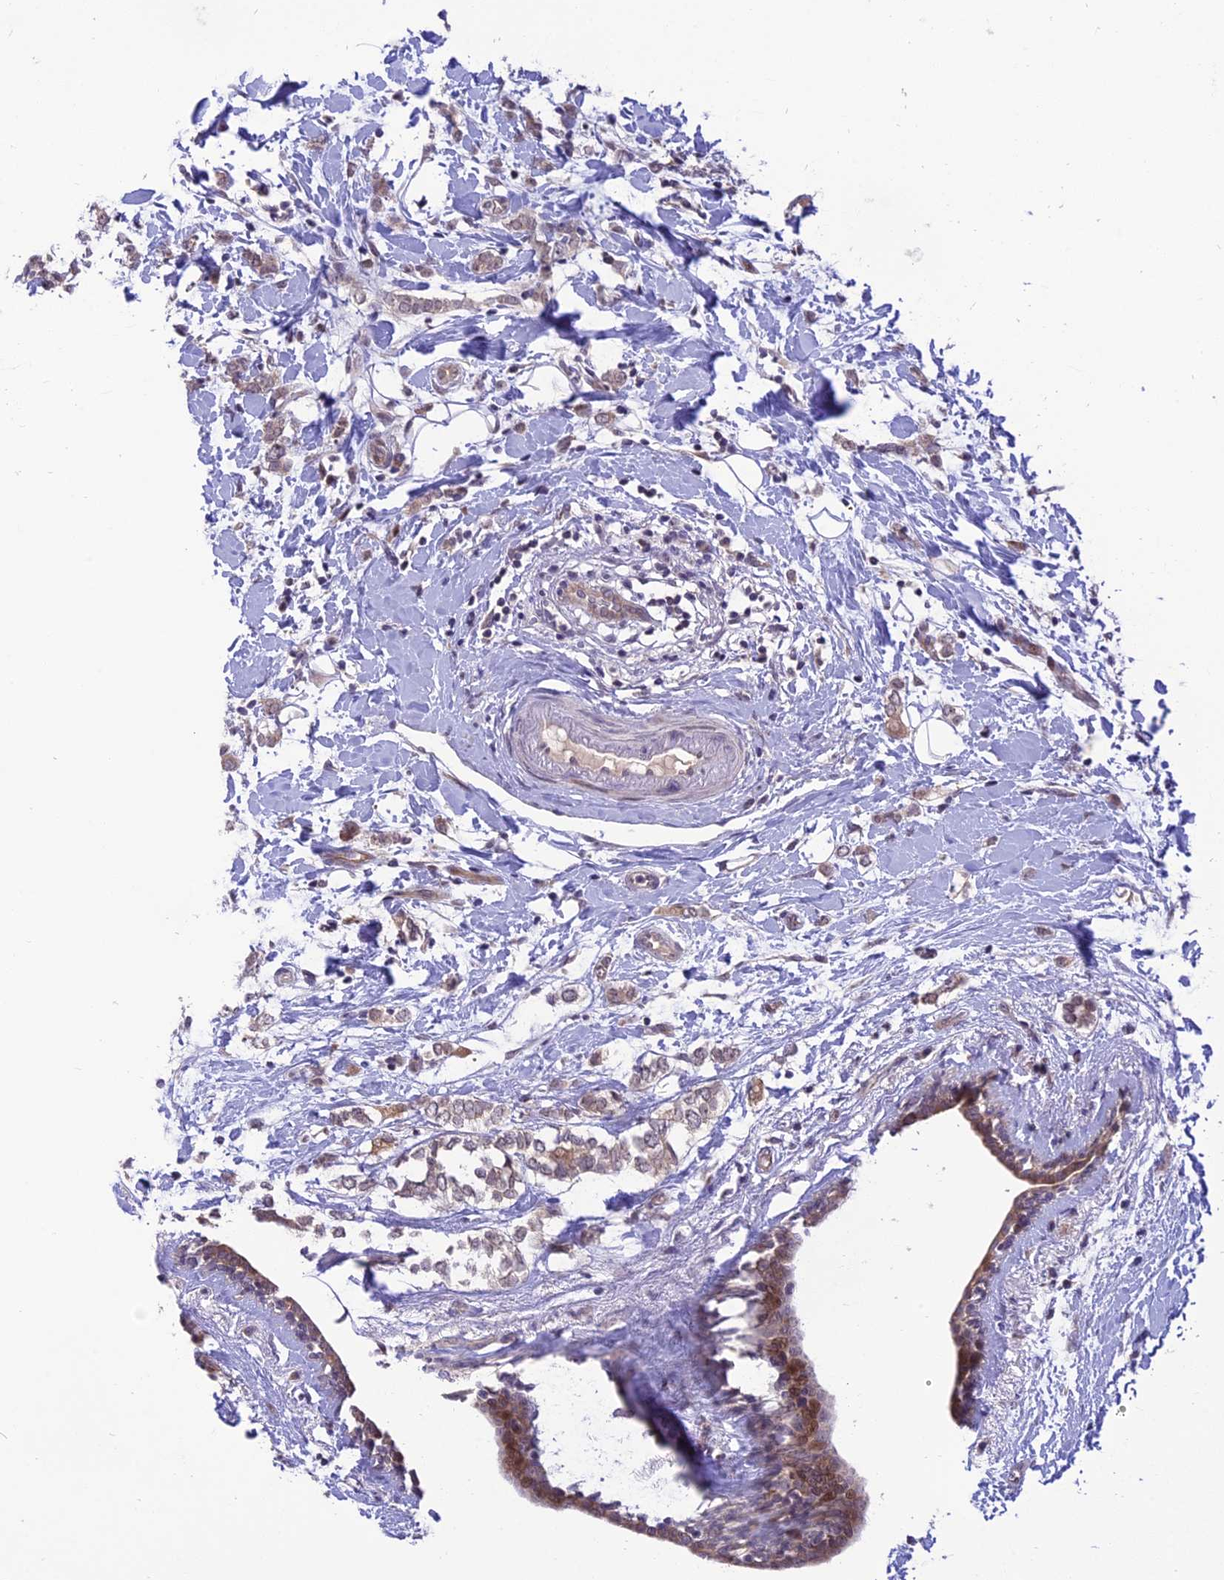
{"staining": {"intensity": "weak", "quantity": "25%-75%", "location": "cytoplasmic/membranous"}, "tissue": "breast cancer", "cell_type": "Tumor cells", "image_type": "cancer", "snomed": [{"axis": "morphology", "description": "Normal tissue, NOS"}, {"axis": "morphology", "description": "Lobular carcinoma"}, {"axis": "topography", "description": "Breast"}], "caption": "Immunohistochemistry of breast cancer shows low levels of weak cytoplasmic/membranous expression in approximately 25%-75% of tumor cells.", "gene": "ZNF837", "patient": {"sex": "female", "age": 47}}